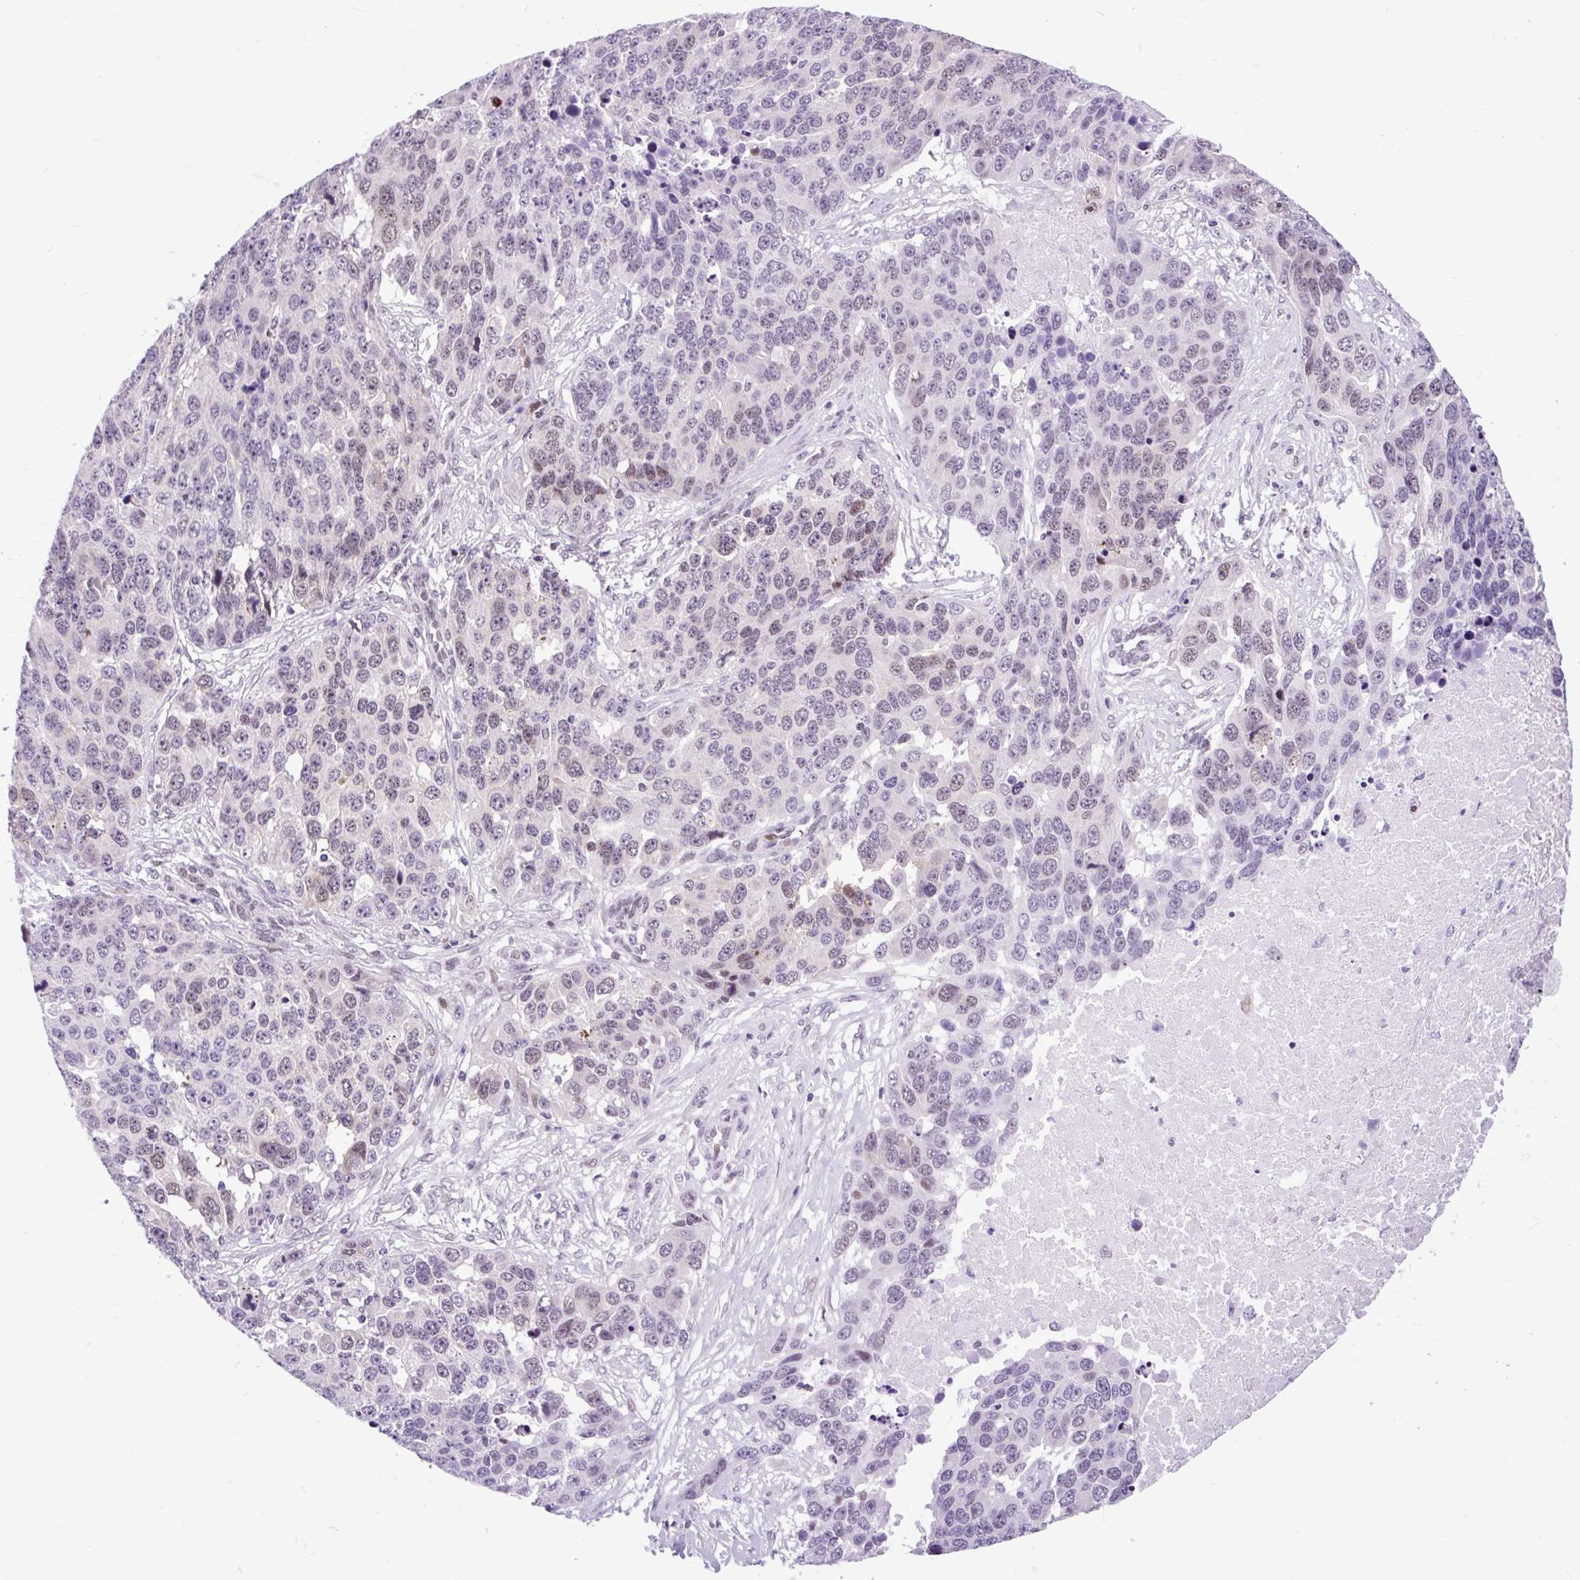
{"staining": {"intensity": "weak", "quantity": "25%-75%", "location": "nuclear"}, "tissue": "ovarian cancer", "cell_type": "Tumor cells", "image_type": "cancer", "snomed": [{"axis": "morphology", "description": "Cystadenocarcinoma, serous, NOS"}, {"axis": "topography", "description": "Ovary"}], "caption": "Immunohistochemistry (DAB) staining of ovarian serous cystadenocarcinoma exhibits weak nuclear protein staining in about 25%-75% of tumor cells. The staining was performed using DAB (3,3'-diaminobenzidine) to visualize the protein expression in brown, while the nuclei were stained in blue with hematoxylin (Magnification: 20x).", "gene": "CLK2", "patient": {"sex": "female", "age": 76}}